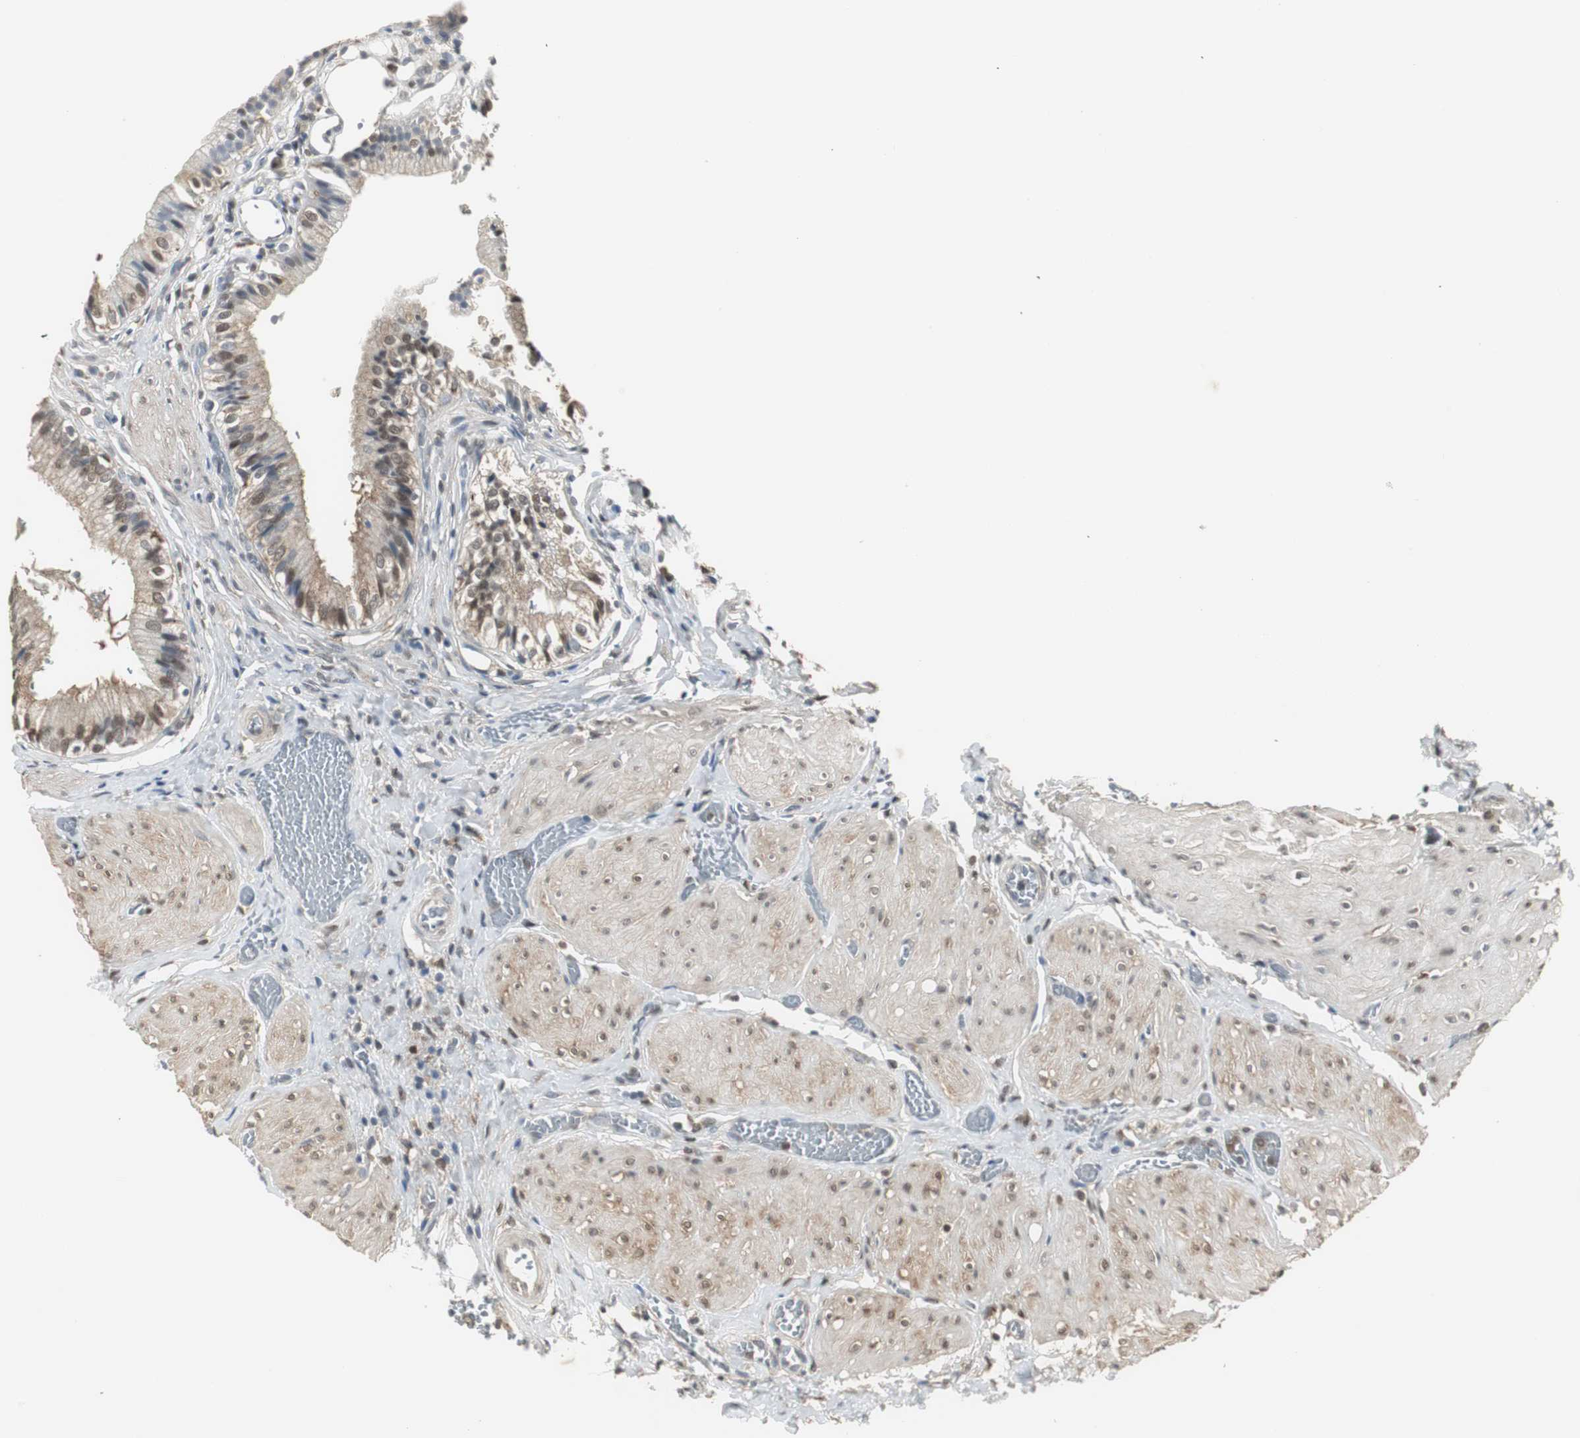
{"staining": {"intensity": "moderate", "quantity": ">75%", "location": "cytoplasmic/membranous,nuclear"}, "tissue": "gallbladder", "cell_type": "Glandular cells", "image_type": "normal", "snomed": [{"axis": "morphology", "description": "Normal tissue, NOS"}, {"axis": "topography", "description": "Gallbladder"}], "caption": "About >75% of glandular cells in normal gallbladder show moderate cytoplasmic/membranous,nuclear protein positivity as visualized by brown immunohistochemical staining.", "gene": "PLIN3", "patient": {"sex": "male", "age": 65}}